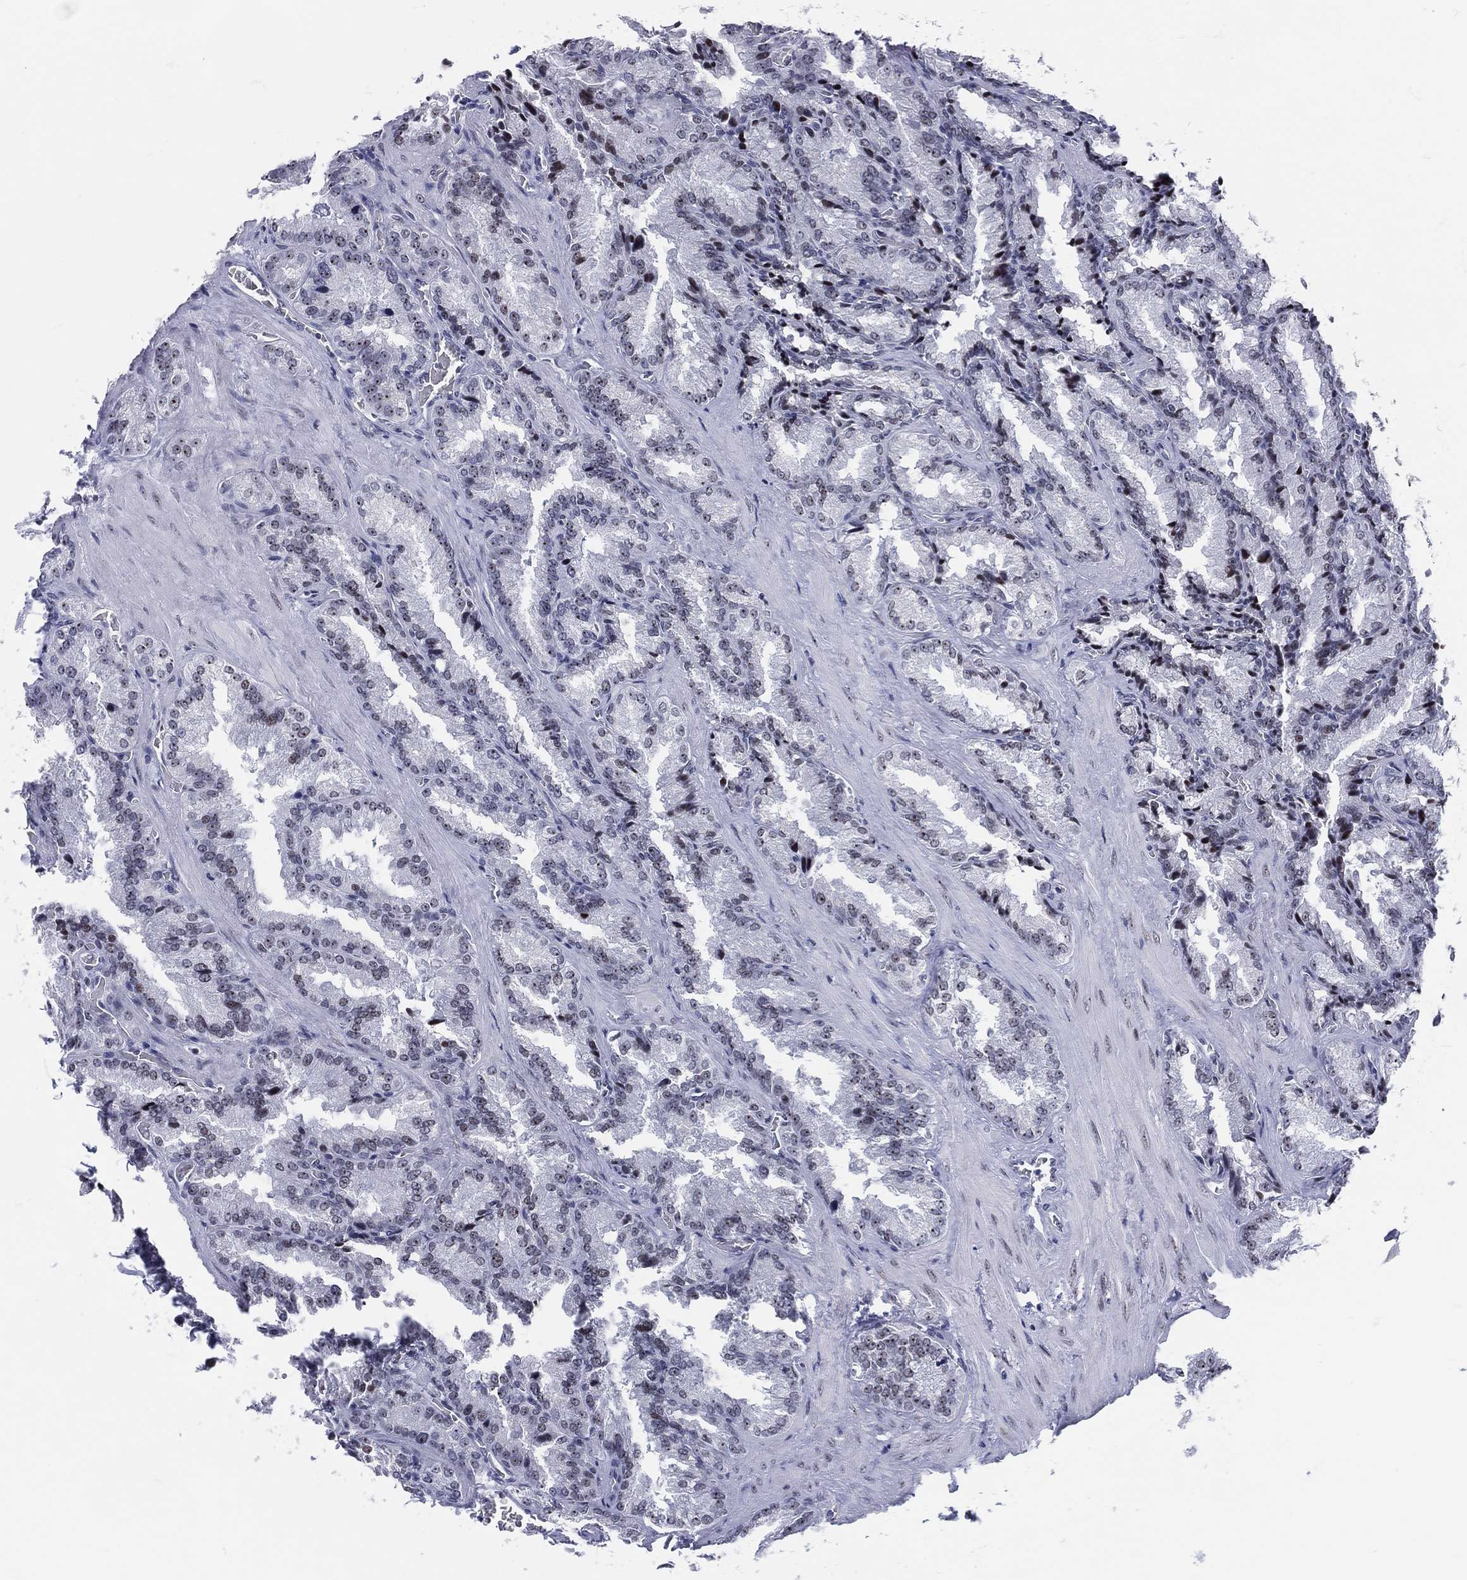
{"staining": {"intensity": "moderate", "quantity": "<25%", "location": "nuclear"}, "tissue": "seminal vesicle", "cell_type": "Glandular cells", "image_type": "normal", "snomed": [{"axis": "morphology", "description": "Normal tissue, NOS"}, {"axis": "topography", "description": "Seminal veicle"}], "caption": "DAB (3,3'-diaminobenzidine) immunohistochemical staining of benign seminal vesicle reveals moderate nuclear protein staining in approximately <25% of glandular cells. (Stains: DAB in brown, nuclei in blue, Microscopy: brightfield microscopy at high magnification).", "gene": "MAPK8IP1", "patient": {"sex": "male", "age": 37}}